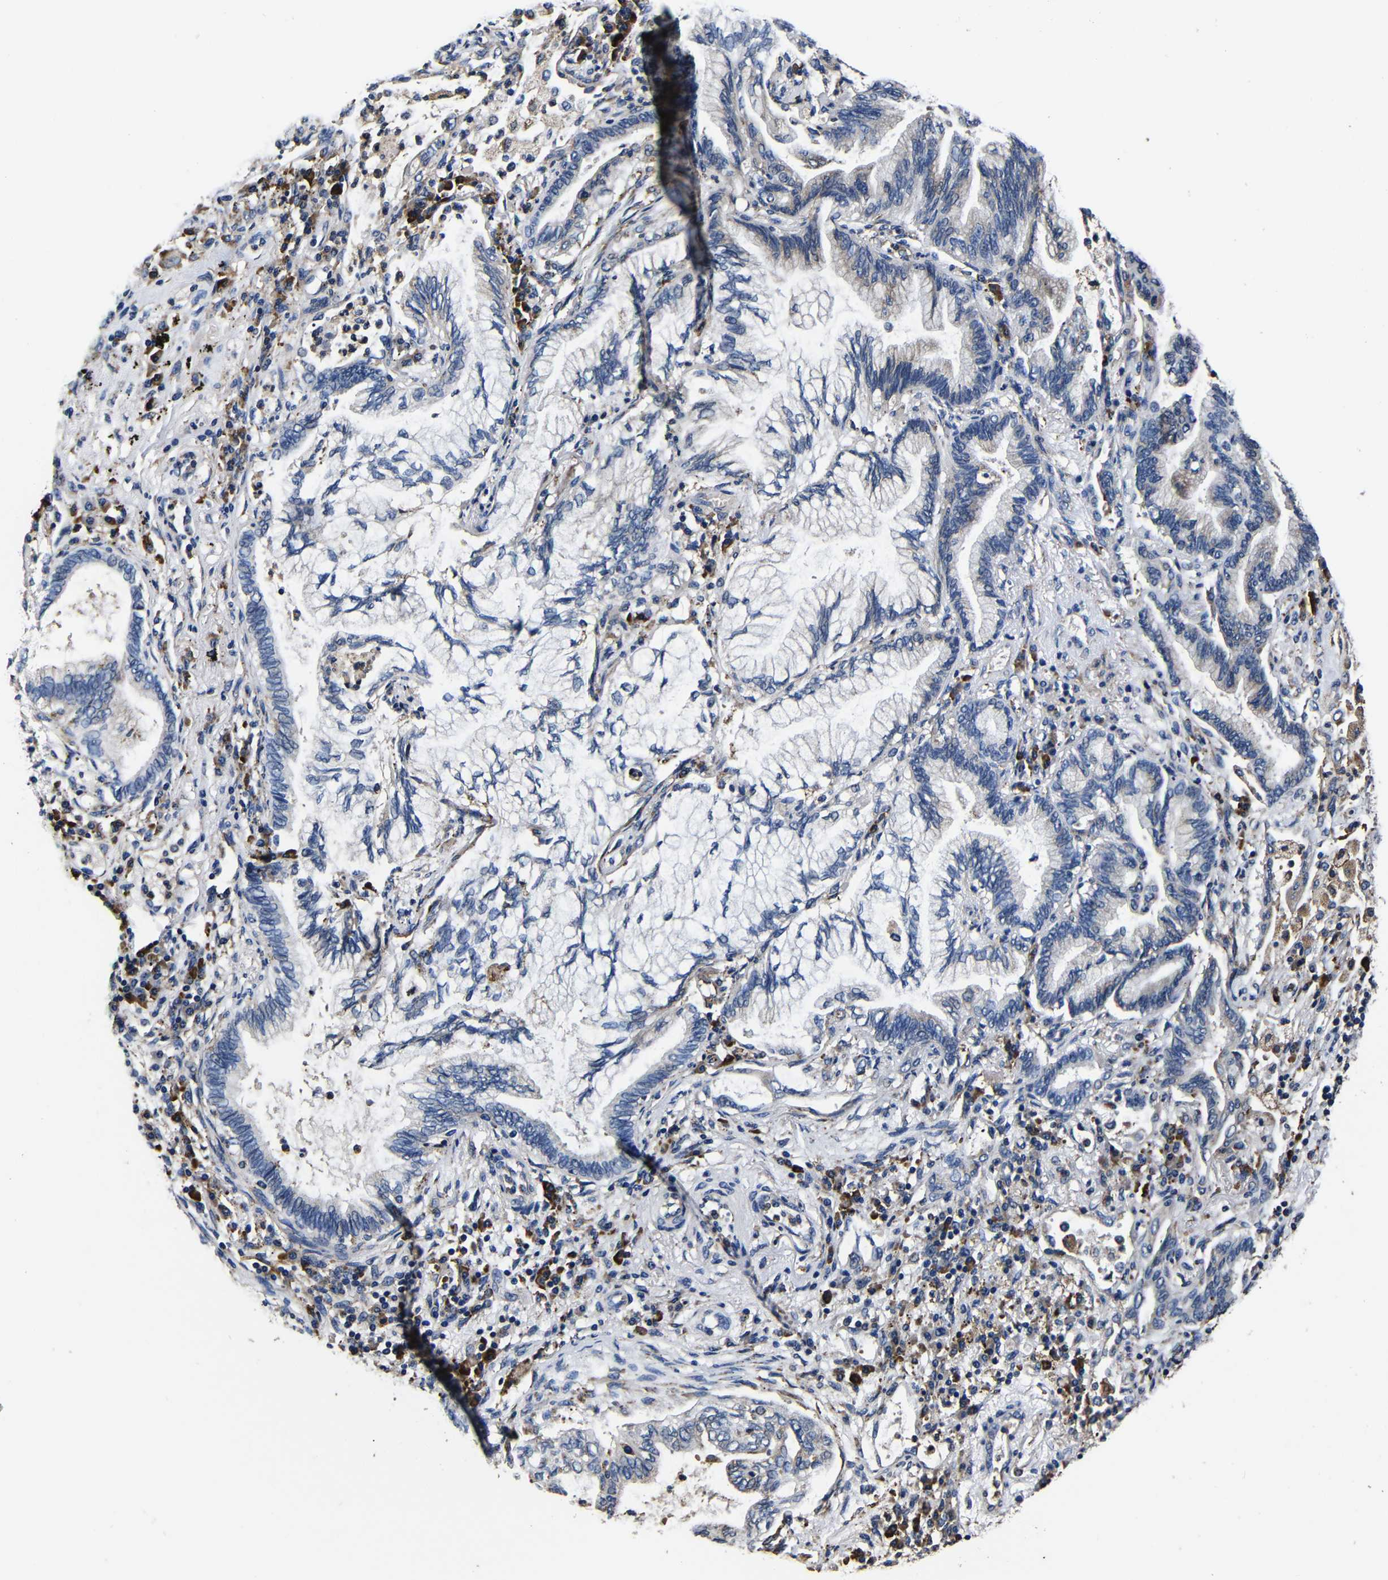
{"staining": {"intensity": "negative", "quantity": "none", "location": "none"}, "tissue": "lung cancer", "cell_type": "Tumor cells", "image_type": "cancer", "snomed": [{"axis": "morphology", "description": "Normal tissue, NOS"}, {"axis": "morphology", "description": "Adenocarcinoma, NOS"}, {"axis": "topography", "description": "Bronchus"}, {"axis": "topography", "description": "Lung"}], "caption": "High magnification brightfield microscopy of lung cancer stained with DAB (brown) and counterstained with hematoxylin (blue): tumor cells show no significant expression. The staining is performed using DAB brown chromogen with nuclei counter-stained in using hematoxylin.", "gene": "SCN9A", "patient": {"sex": "female", "age": 70}}